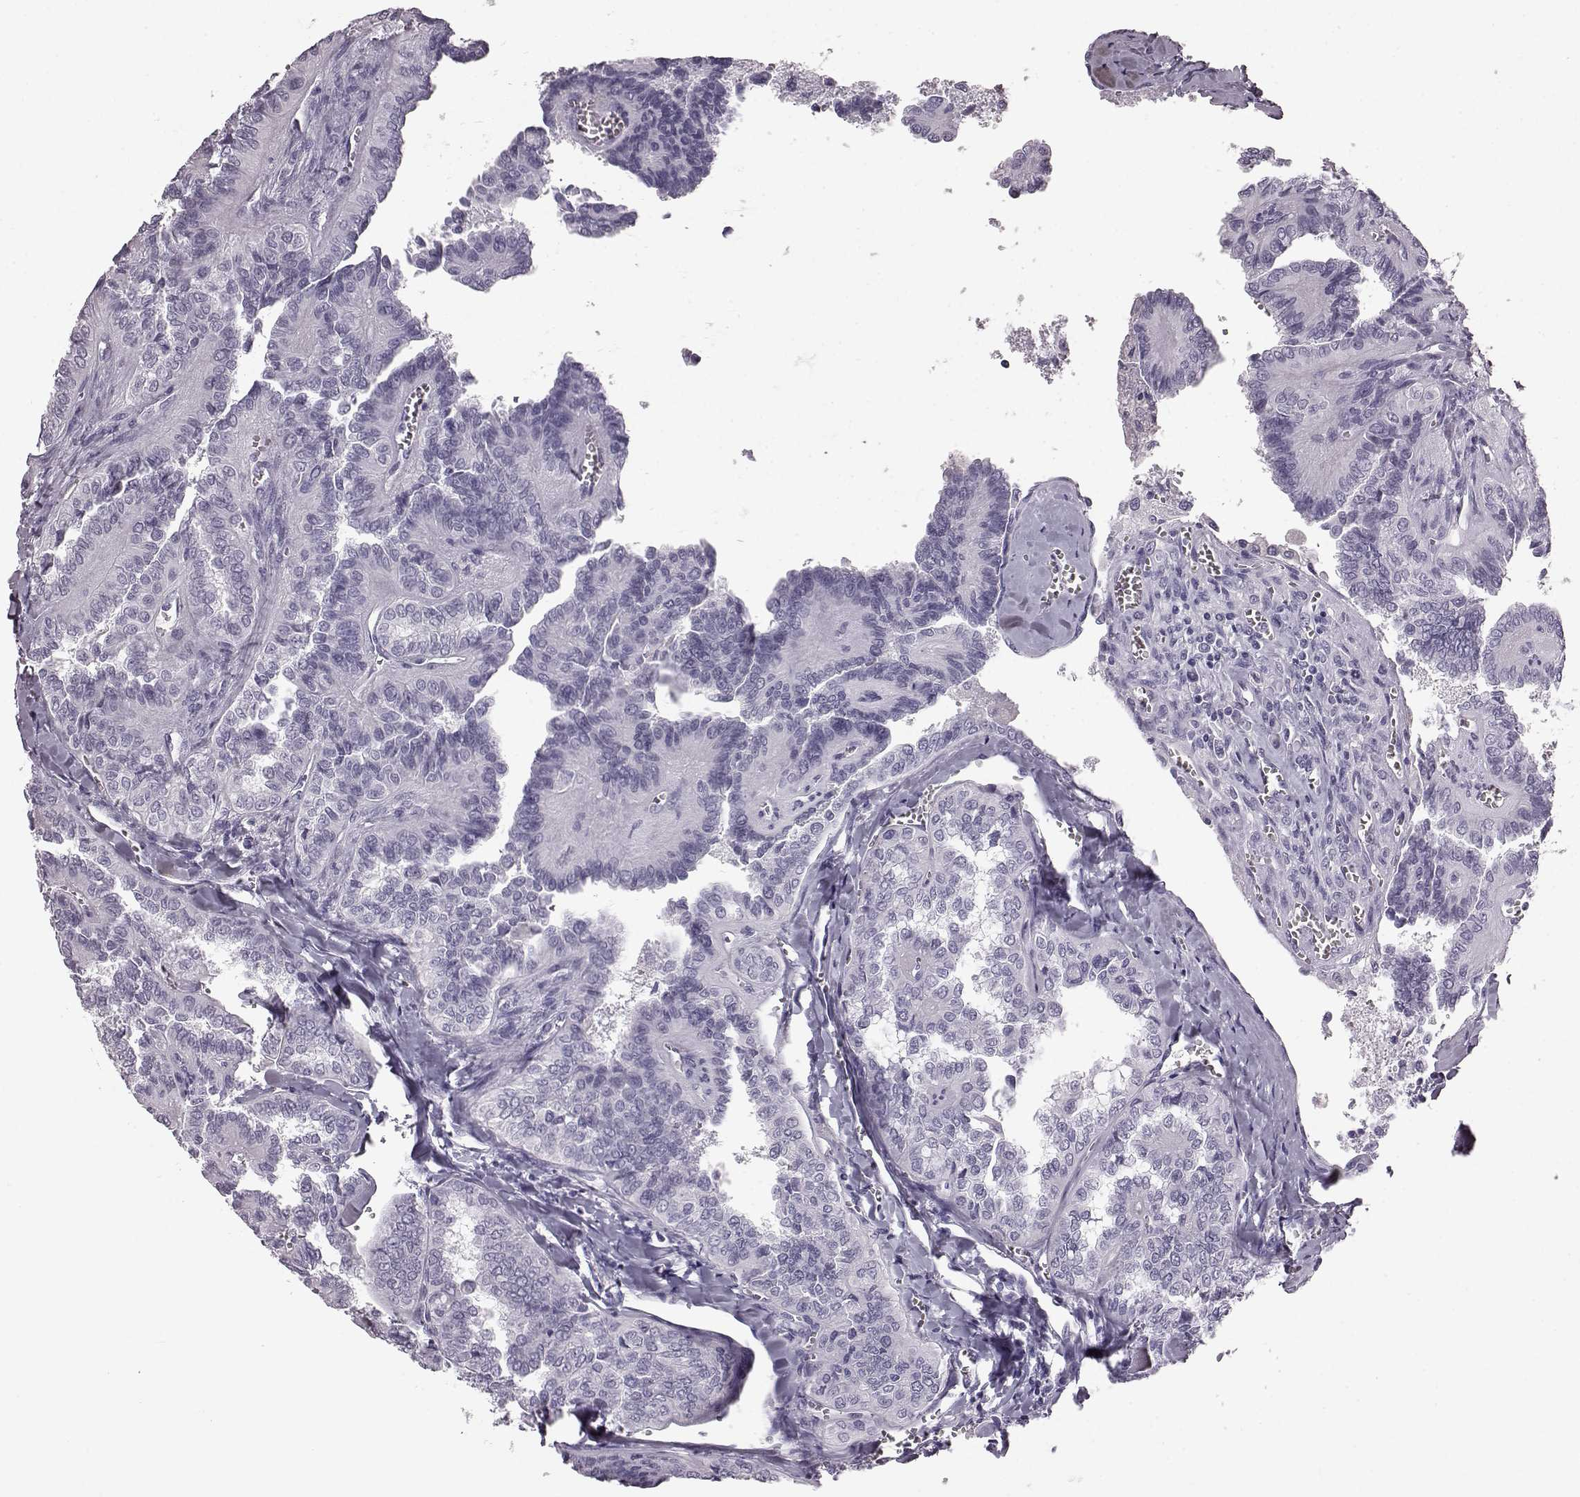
{"staining": {"intensity": "negative", "quantity": "none", "location": "none"}, "tissue": "thyroid cancer", "cell_type": "Tumor cells", "image_type": "cancer", "snomed": [{"axis": "morphology", "description": "Papillary adenocarcinoma, NOS"}, {"axis": "topography", "description": "Thyroid gland"}], "caption": "Photomicrograph shows no significant protein expression in tumor cells of papillary adenocarcinoma (thyroid). (IHC, brightfield microscopy, high magnification).", "gene": "AIPL1", "patient": {"sex": "female", "age": 41}}